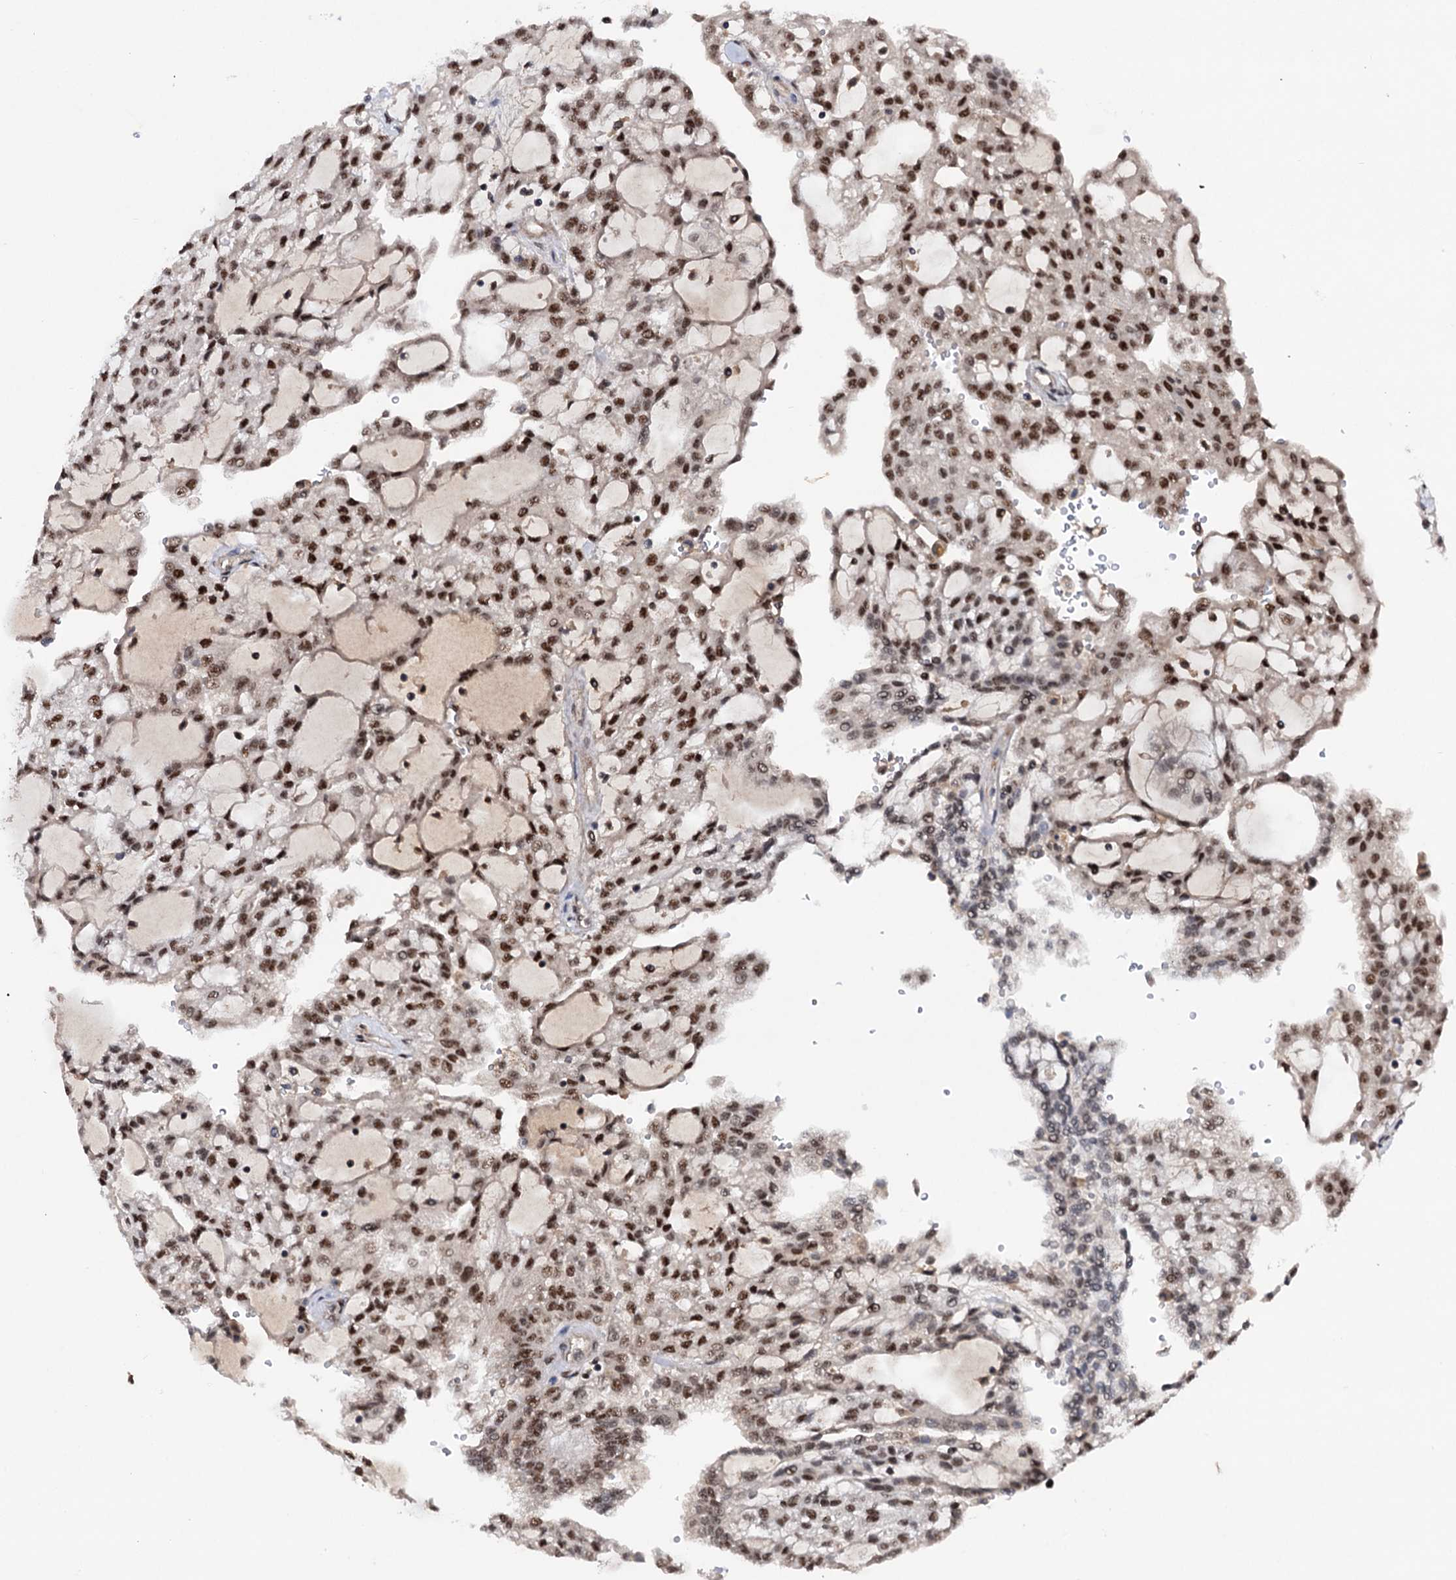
{"staining": {"intensity": "strong", "quantity": ">75%", "location": "nuclear"}, "tissue": "renal cancer", "cell_type": "Tumor cells", "image_type": "cancer", "snomed": [{"axis": "morphology", "description": "Adenocarcinoma, NOS"}, {"axis": "topography", "description": "Kidney"}], "caption": "IHC photomicrograph of human renal adenocarcinoma stained for a protein (brown), which shows high levels of strong nuclear staining in approximately >75% of tumor cells.", "gene": "TBC1D12", "patient": {"sex": "male", "age": 63}}